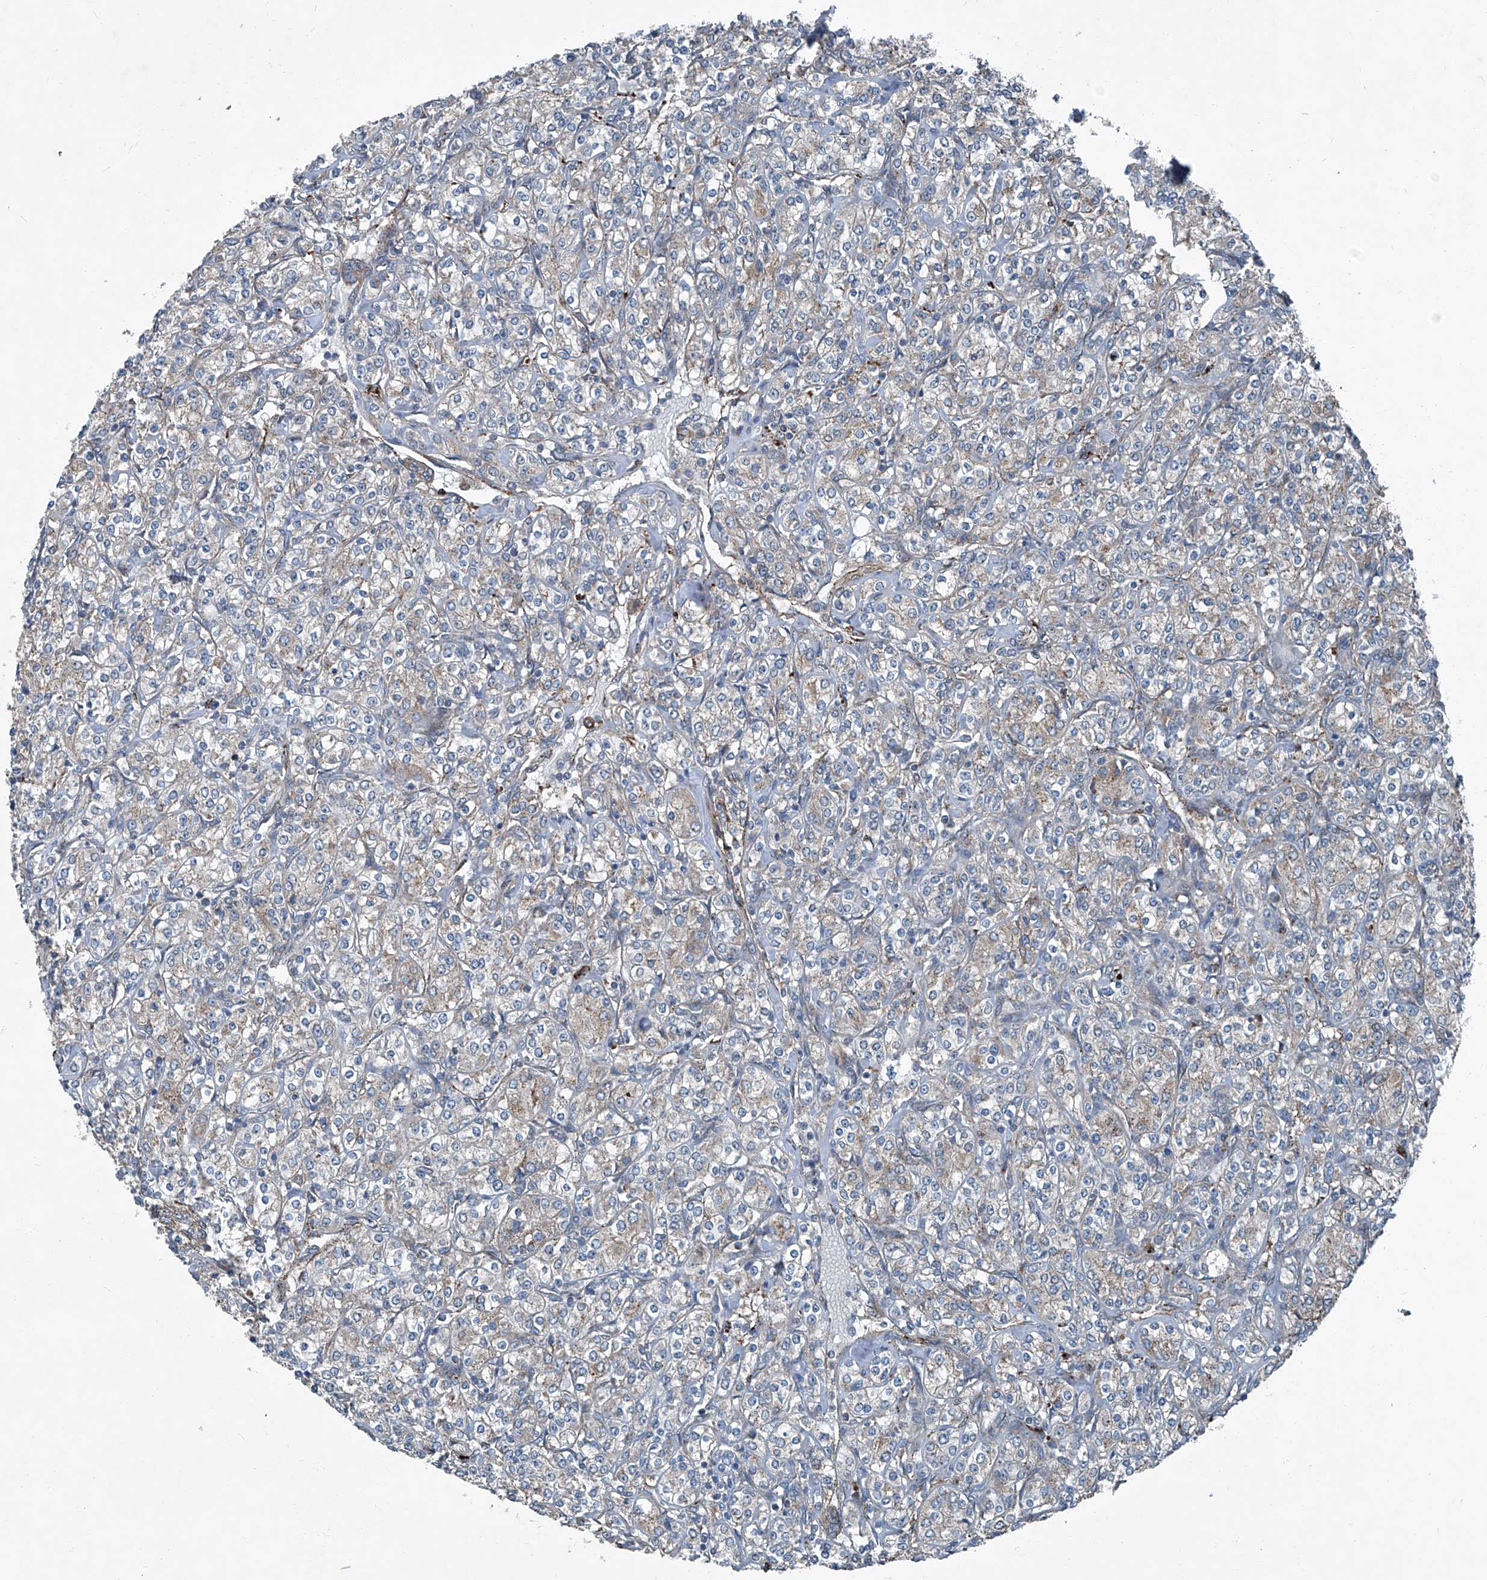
{"staining": {"intensity": "weak", "quantity": "<25%", "location": "cytoplasmic/membranous"}, "tissue": "renal cancer", "cell_type": "Tumor cells", "image_type": "cancer", "snomed": [{"axis": "morphology", "description": "Adenocarcinoma, NOS"}, {"axis": "topography", "description": "Kidney"}], "caption": "DAB immunohistochemical staining of renal cancer shows no significant staining in tumor cells.", "gene": "SENP2", "patient": {"sex": "male", "age": 77}}